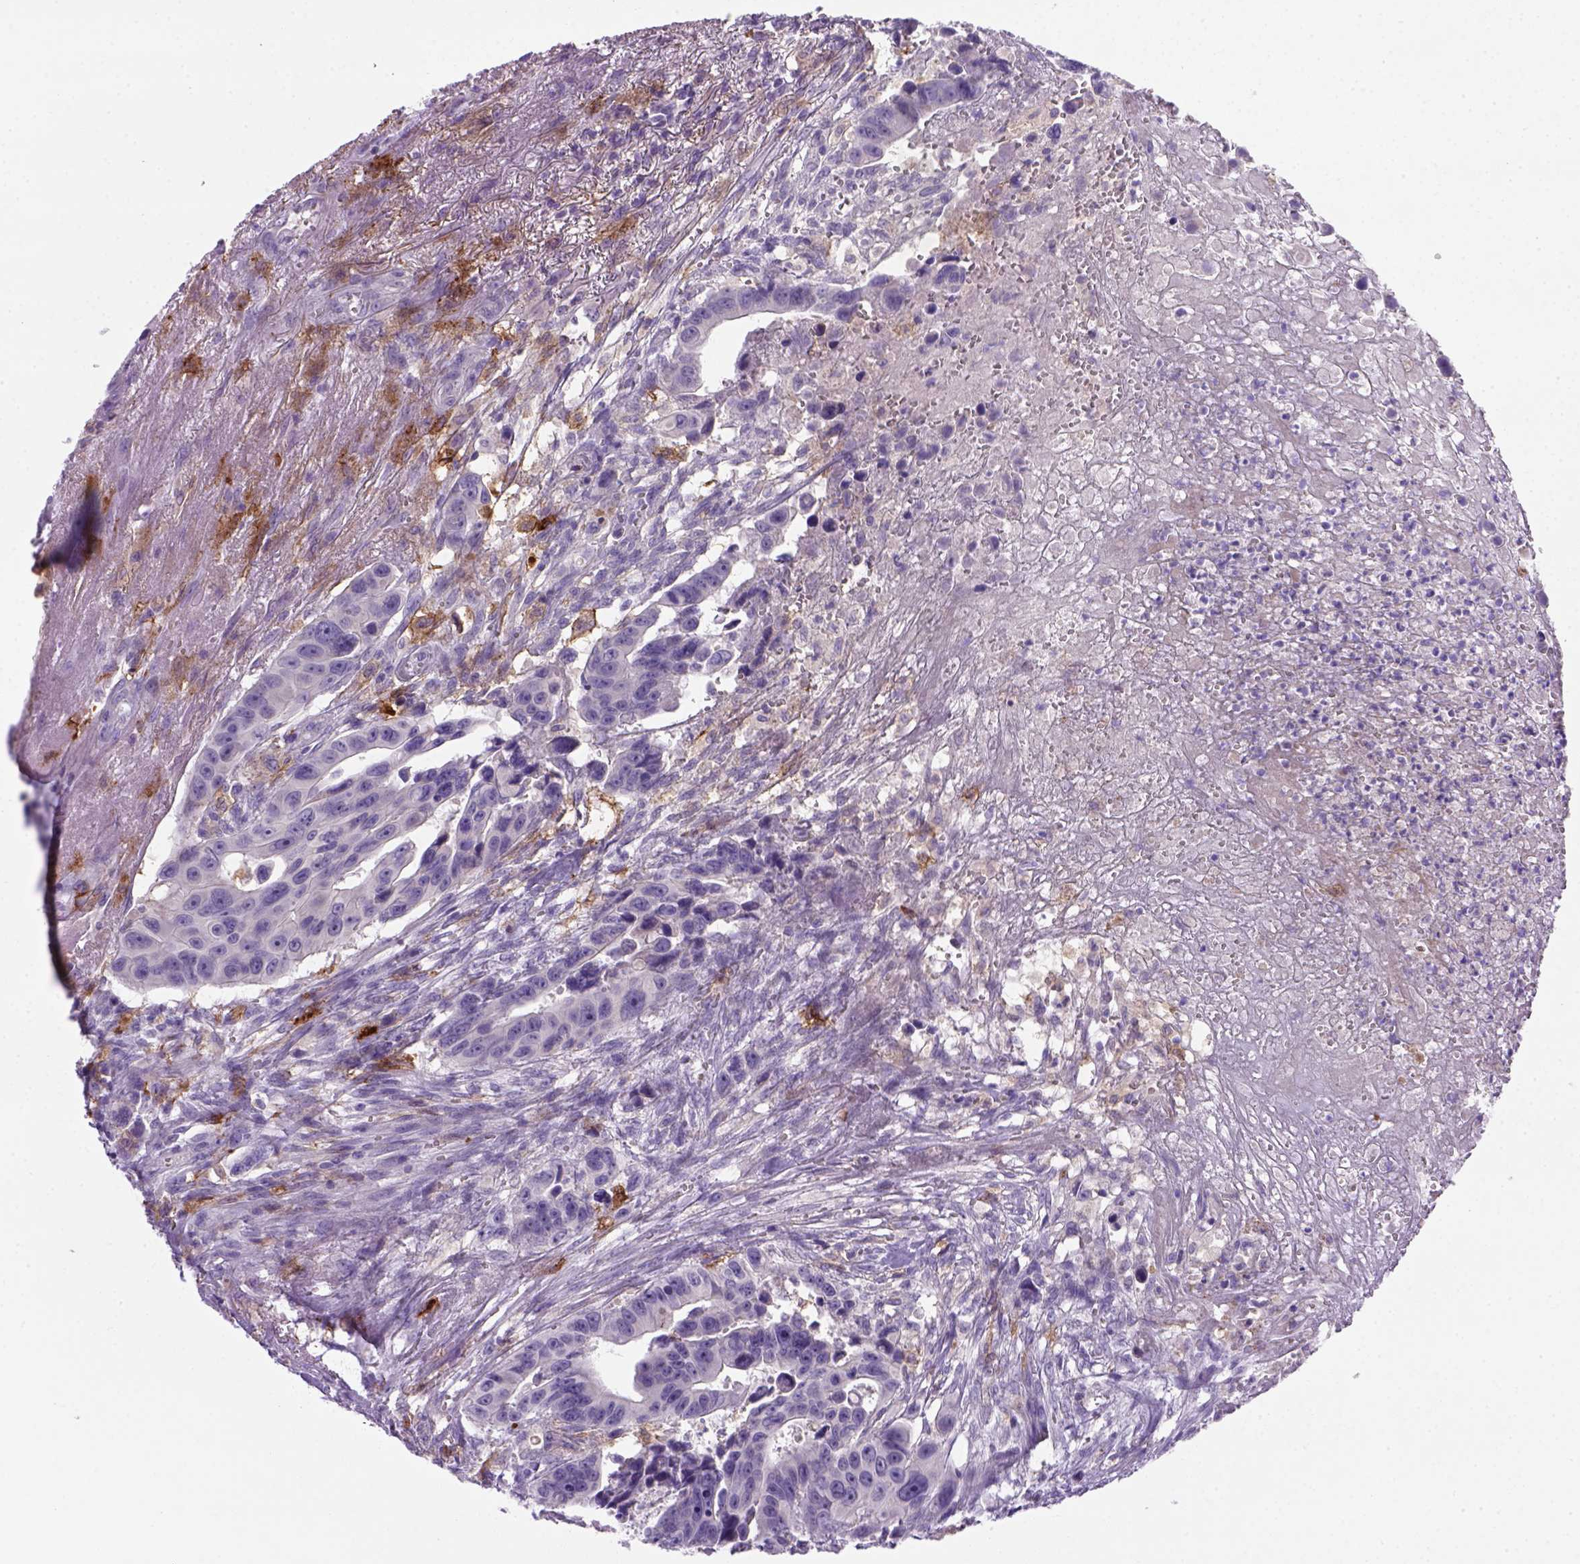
{"staining": {"intensity": "negative", "quantity": "none", "location": "none"}, "tissue": "colorectal cancer", "cell_type": "Tumor cells", "image_type": "cancer", "snomed": [{"axis": "morphology", "description": "Adenocarcinoma, NOS"}, {"axis": "topography", "description": "Colon"}], "caption": "Immunohistochemistry (IHC) histopathology image of human colorectal cancer (adenocarcinoma) stained for a protein (brown), which demonstrates no expression in tumor cells. (Stains: DAB IHC with hematoxylin counter stain, Microscopy: brightfield microscopy at high magnification).", "gene": "CD14", "patient": {"sex": "female", "age": 87}}